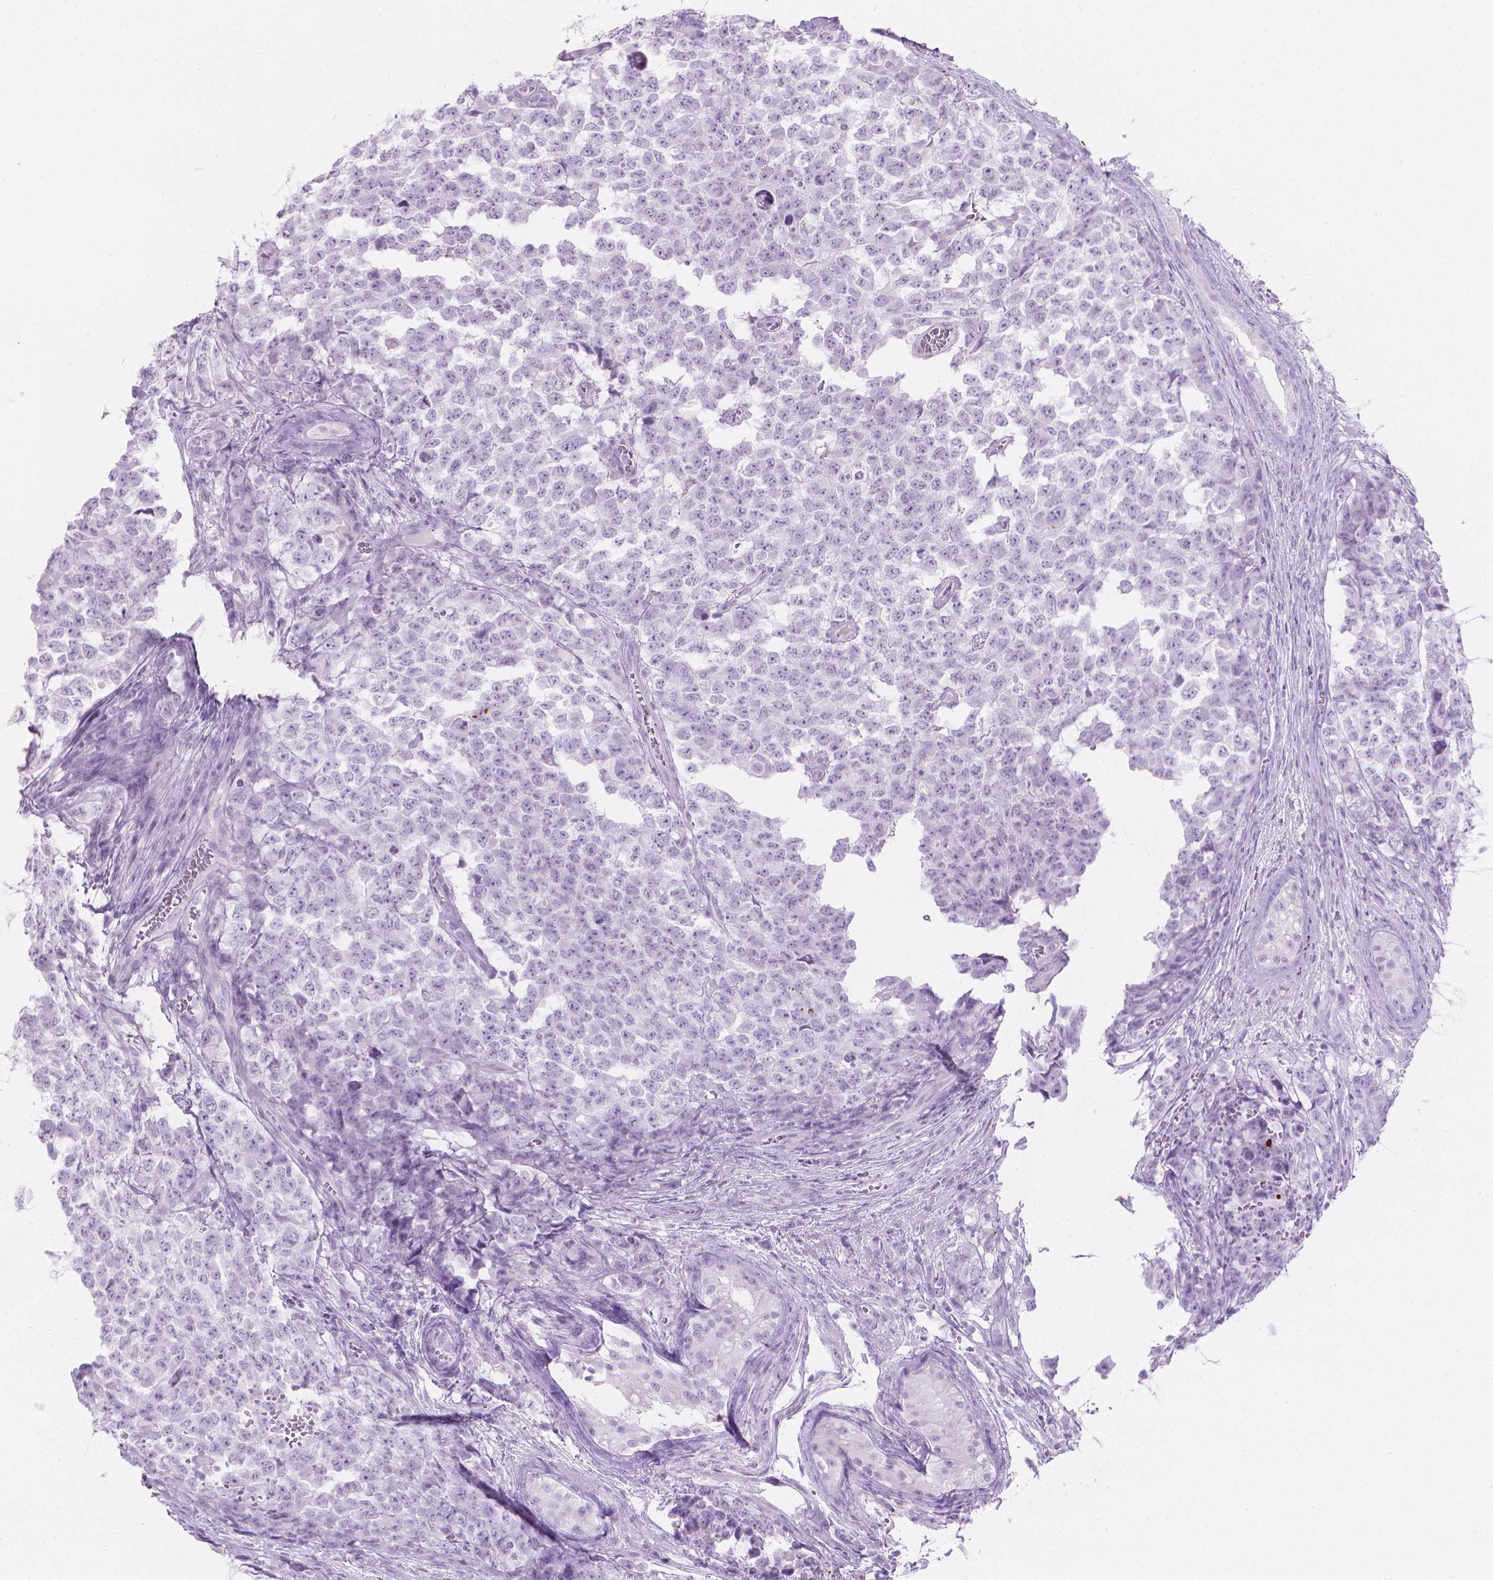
{"staining": {"intensity": "negative", "quantity": "none", "location": "none"}, "tissue": "testis cancer", "cell_type": "Tumor cells", "image_type": "cancer", "snomed": [{"axis": "morphology", "description": "Carcinoma, Embryonal, NOS"}, {"axis": "topography", "description": "Testis"}], "caption": "There is no significant staining in tumor cells of embryonal carcinoma (testis).", "gene": "CFAP52", "patient": {"sex": "male", "age": 23}}